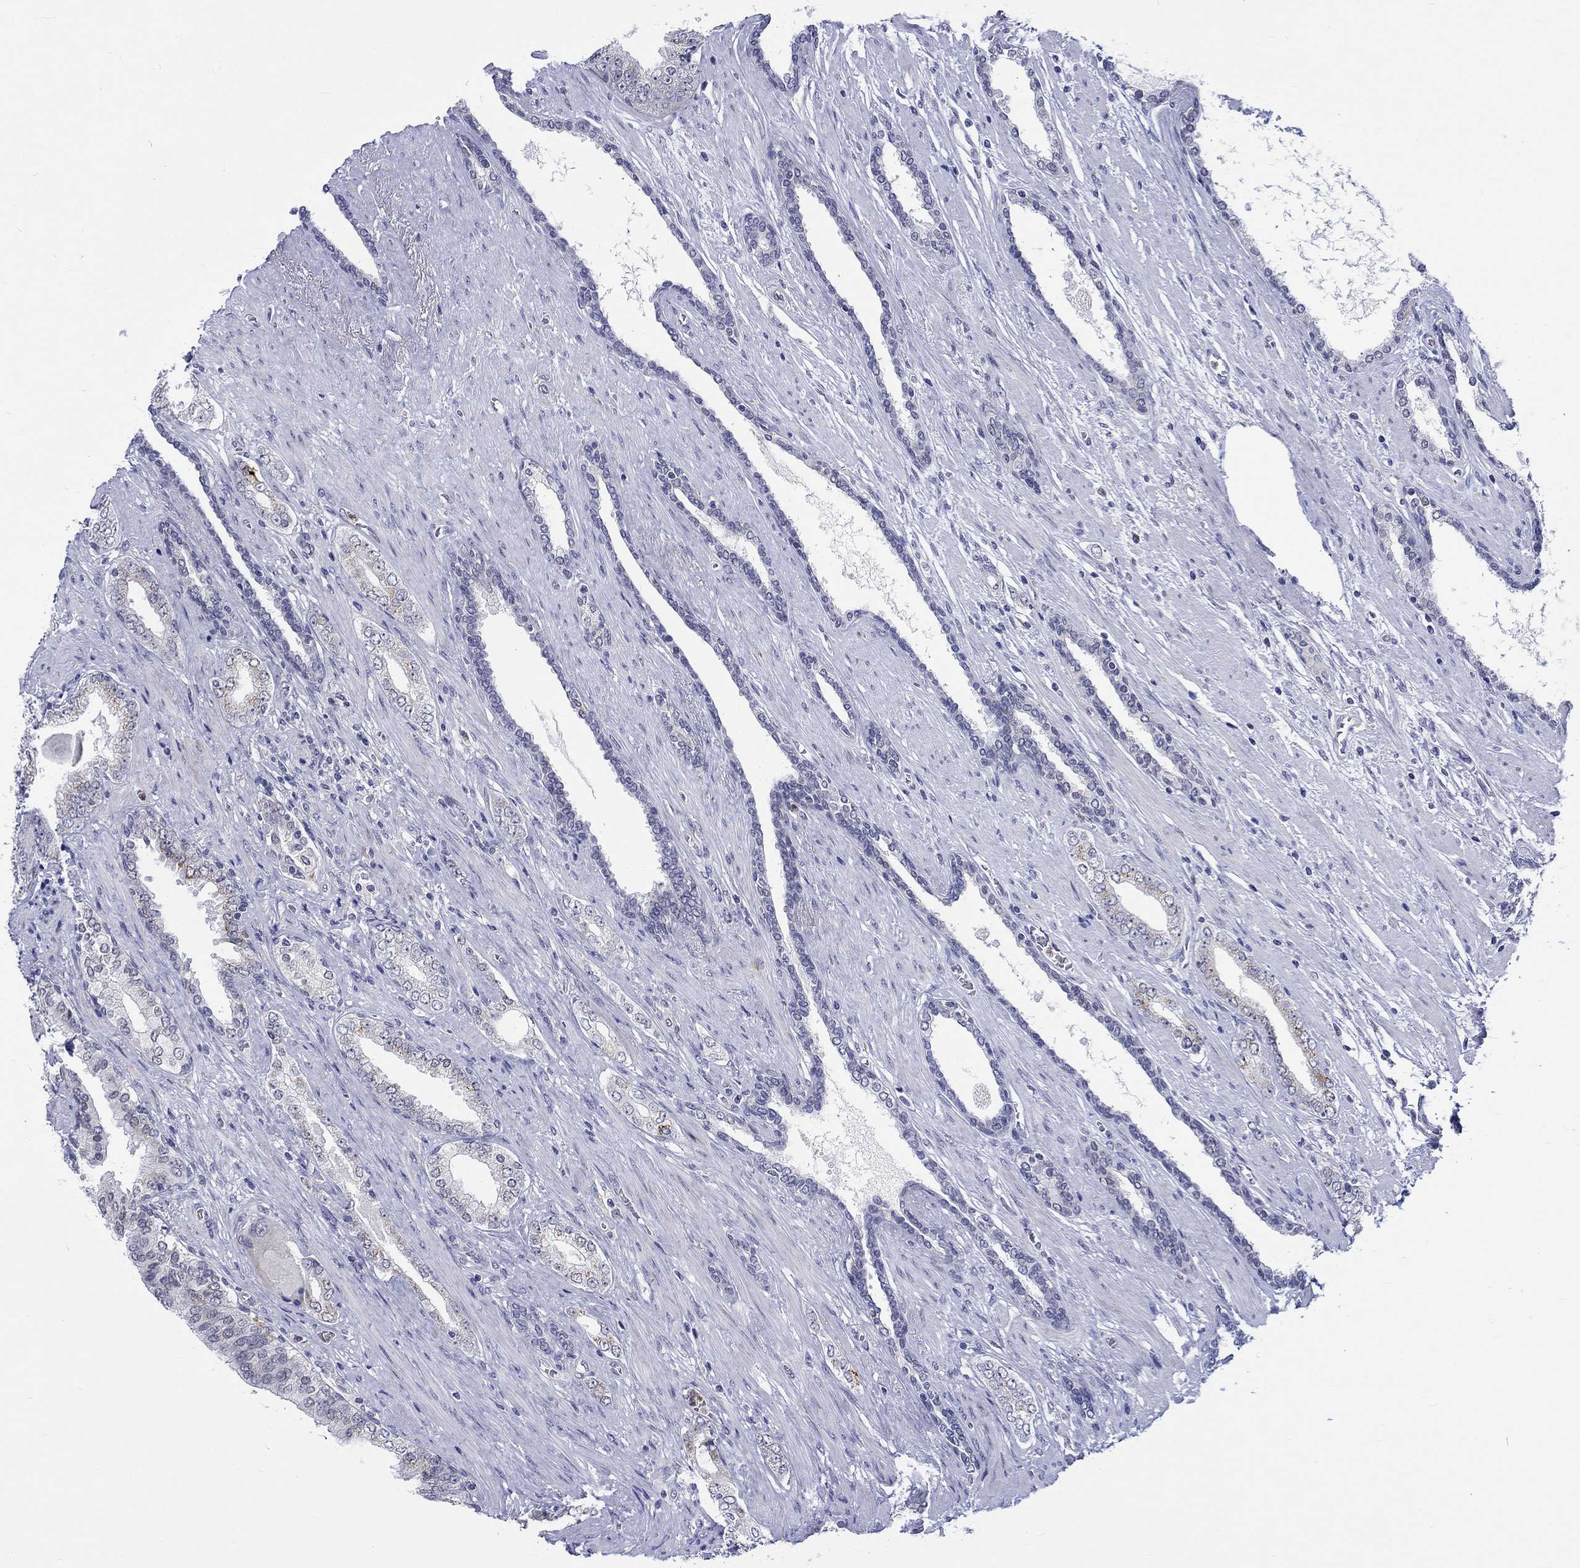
{"staining": {"intensity": "negative", "quantity": "none", "location": "none"}, "tissue": "prostate cancer", "cell_type": "Tumor cells", "image_type": "cancer", "snomed": [{"axis": "morphology", "description": "Adenocarcinoma, Low grade"}, {"axis": "topography", "description": "Prostate and seminal vesicle, NOS"}], "caption": "This is a histopathology image of IHC staining of prostate cancer, which shows no staining in tumor cells. (Stains: DAB immunohistochemistry with hematoxylin counter stain, Microscopy: brightfield microscopy at high magnification).", "gene": "ST6GALNAC1", "patient": {"sex": "male", "age": 61}}